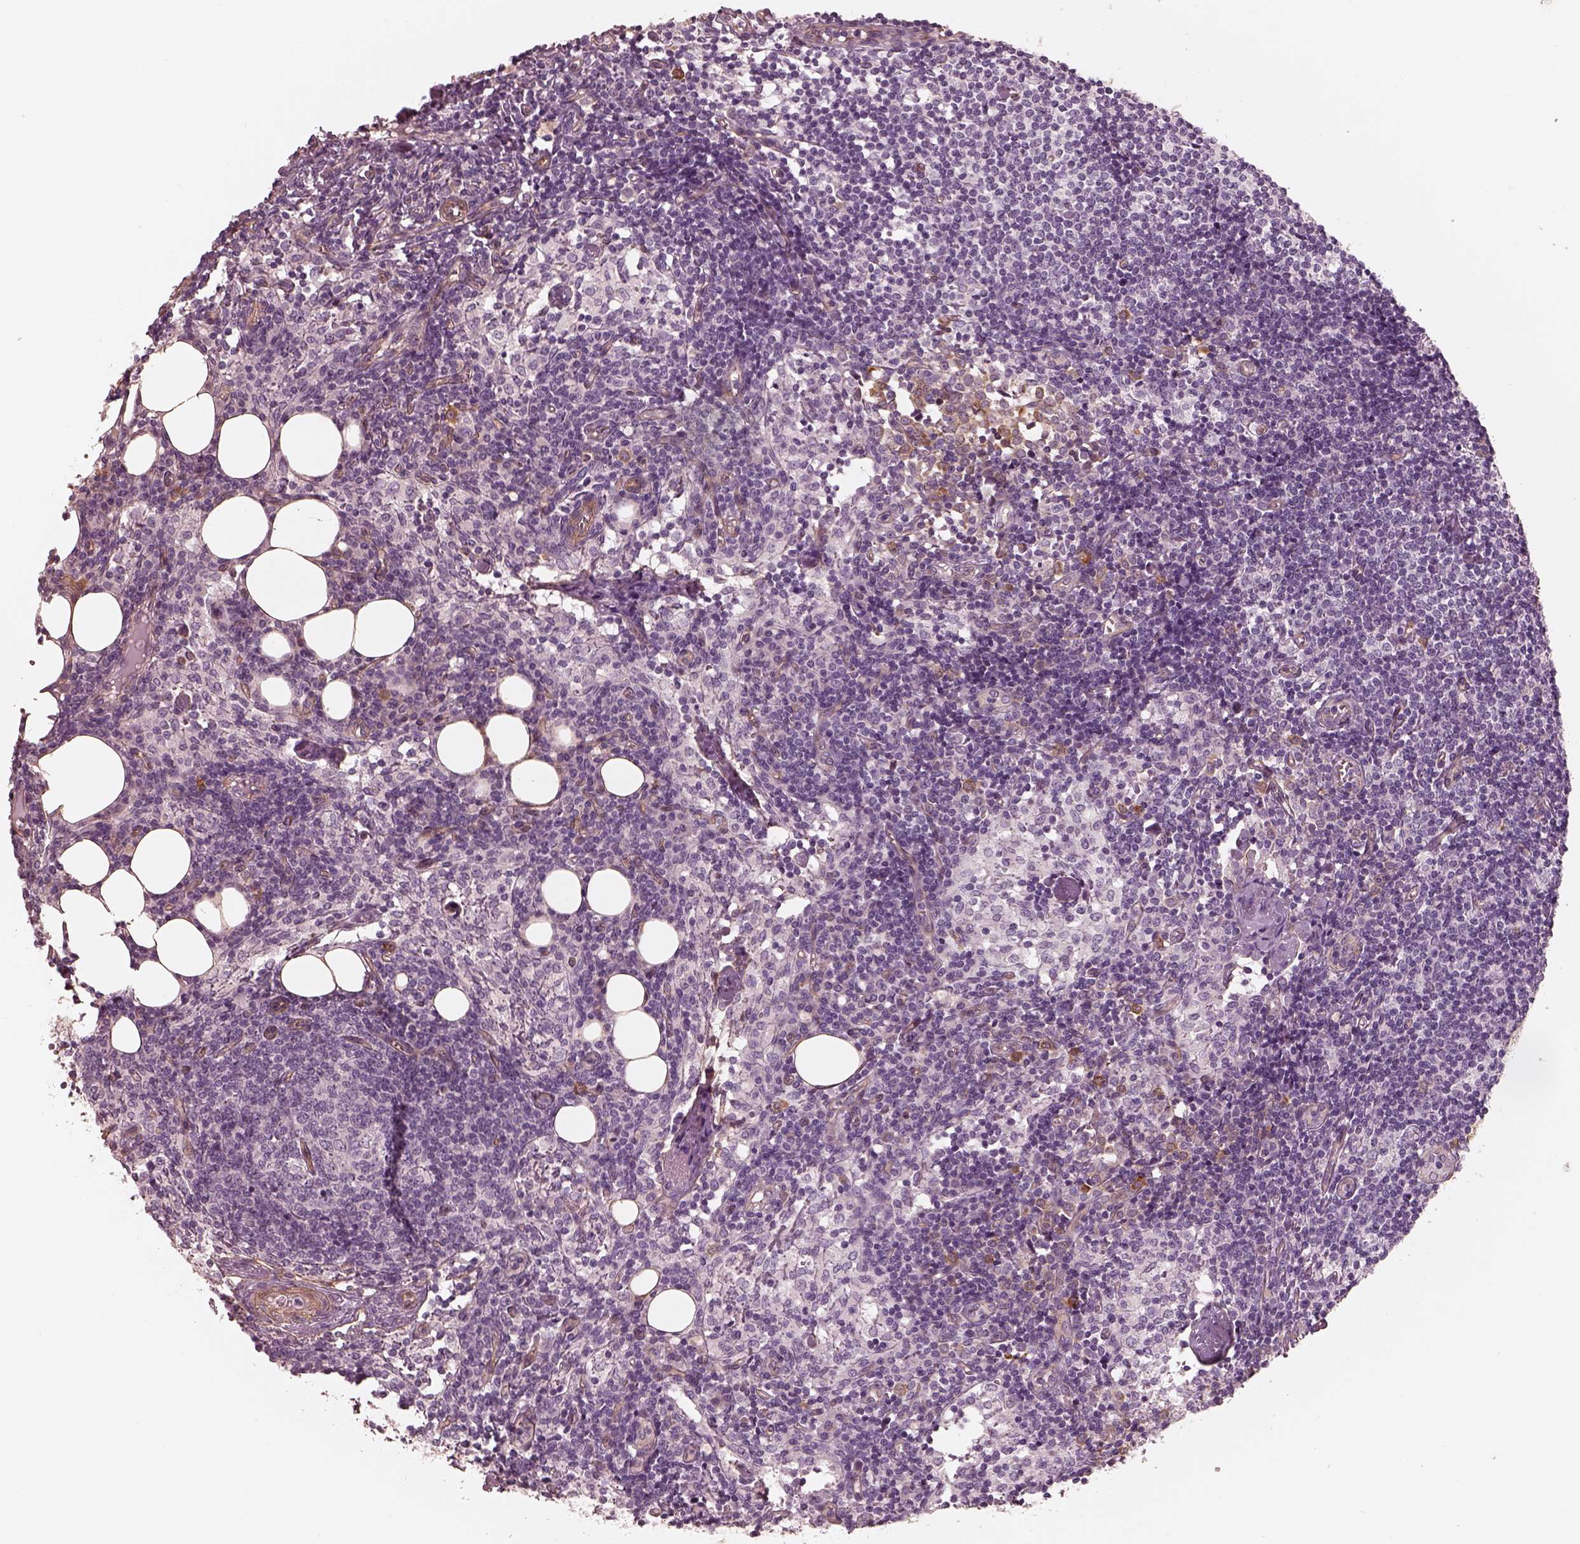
{"staining": {"intensity": "negative", "quantity": "none", "location": "none"}, "tissue": "lymph node", "cell_type": "Germinal center cells", "image_type": "normal", "snomed": [{"axis": "morphology", "description": "Normal tissue, NOS"}, {"axis": "topography", "description": "Lymph node"}], "caption": "This is an immunohistochemistry (IHC) photomicrograph of unremarkable lymph node. There is no expression in germinal center cells.", "gene": "CRYM", "patient": {"sex": "female", "age": 52}}